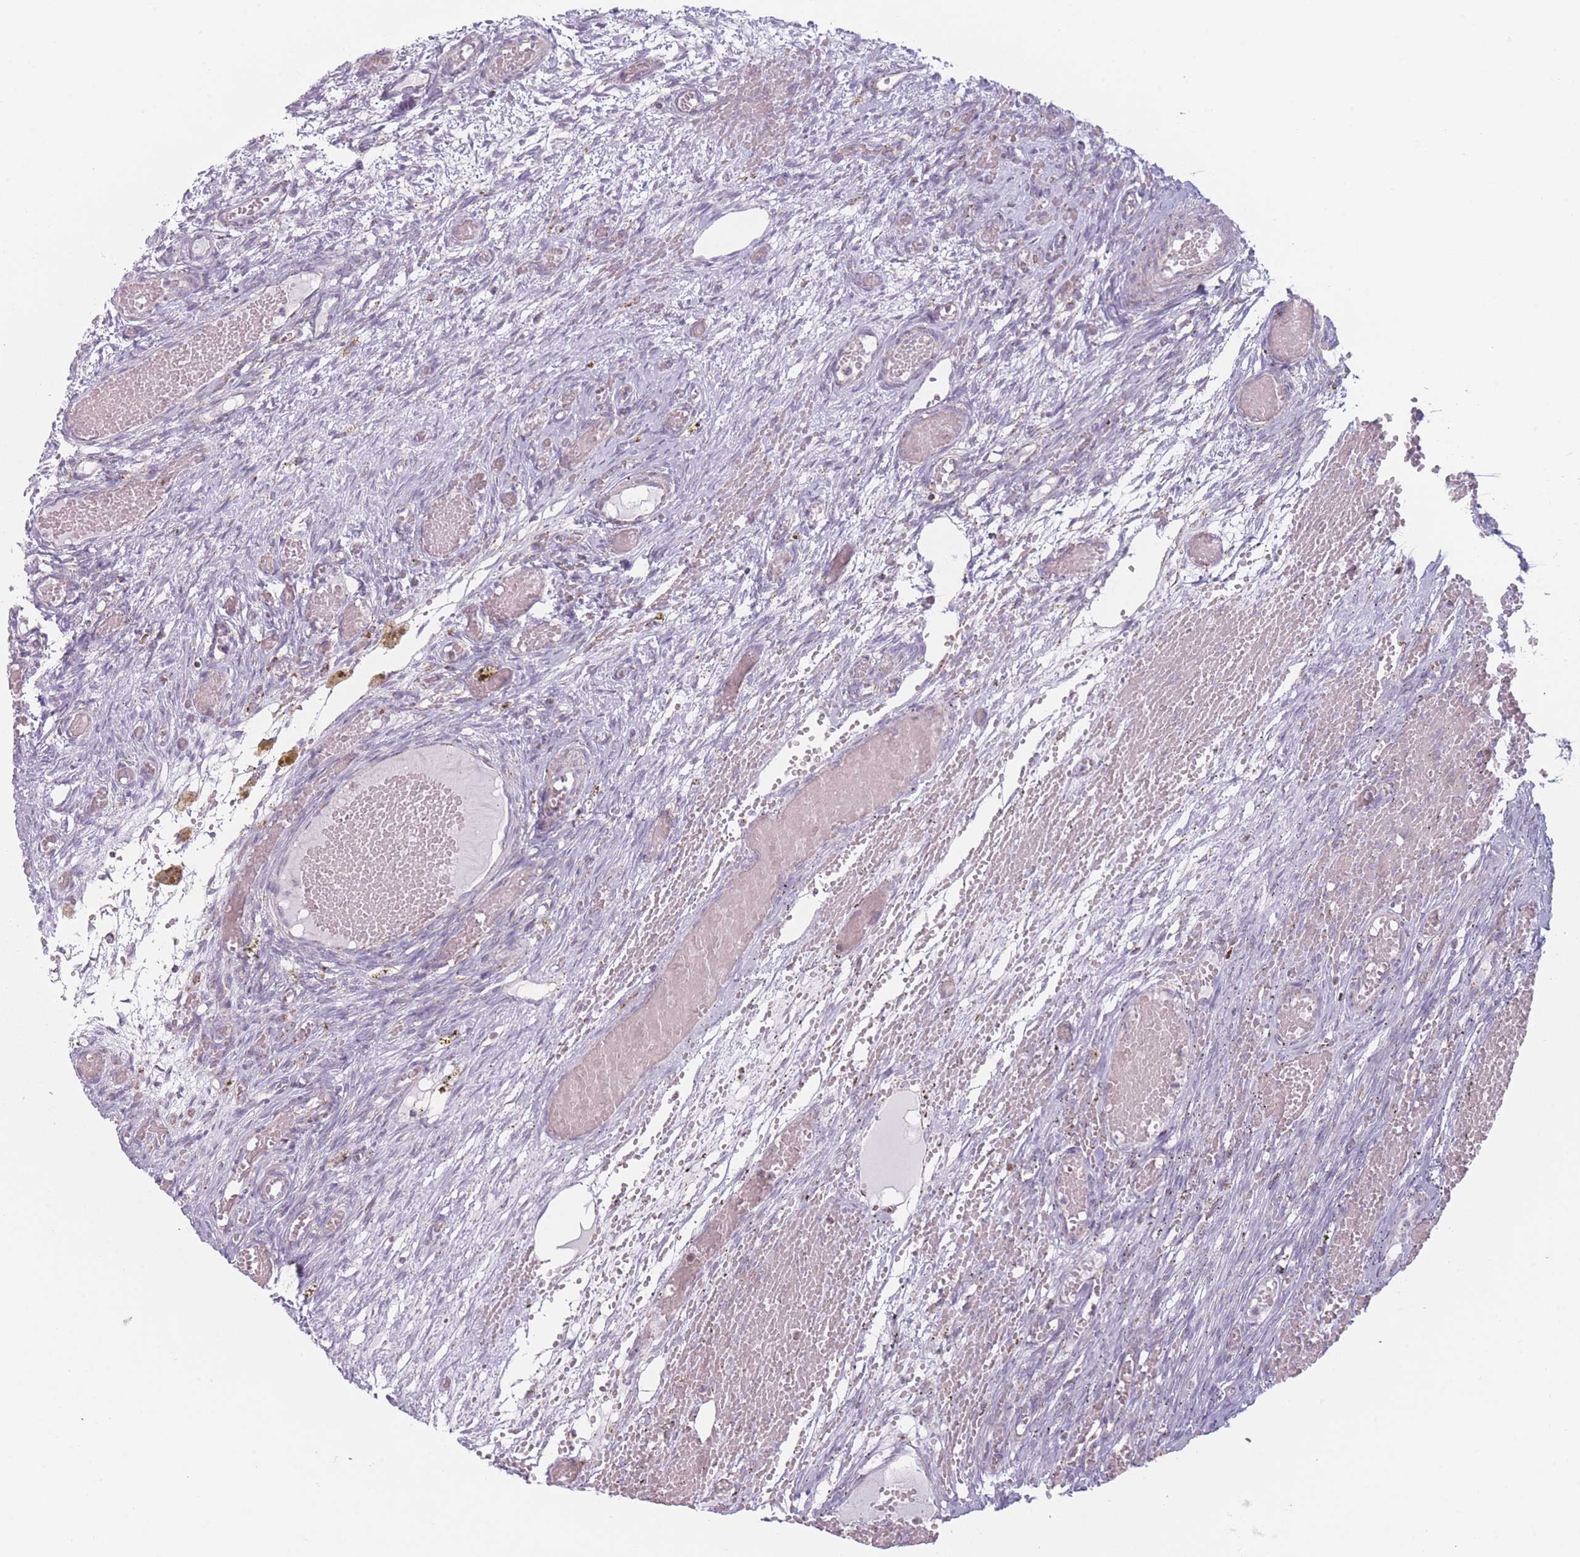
{"staining": {"intensity": "negative", "quantity": "none", "location": "none"}, "tissue": "ovary", "cell_type": "Follicle cells", "image_type": "normal", "snomed": [{"axis": "morphology", "description": "Adenocarcinoma, NOS"}, {"axis": "topography", "description": "Endometrium"}], "caption": "Follicle cells show no significant protein positivity in normal ovary.", "gene": "DCHS1", "patient": {"sex": "female", "age": 32}}